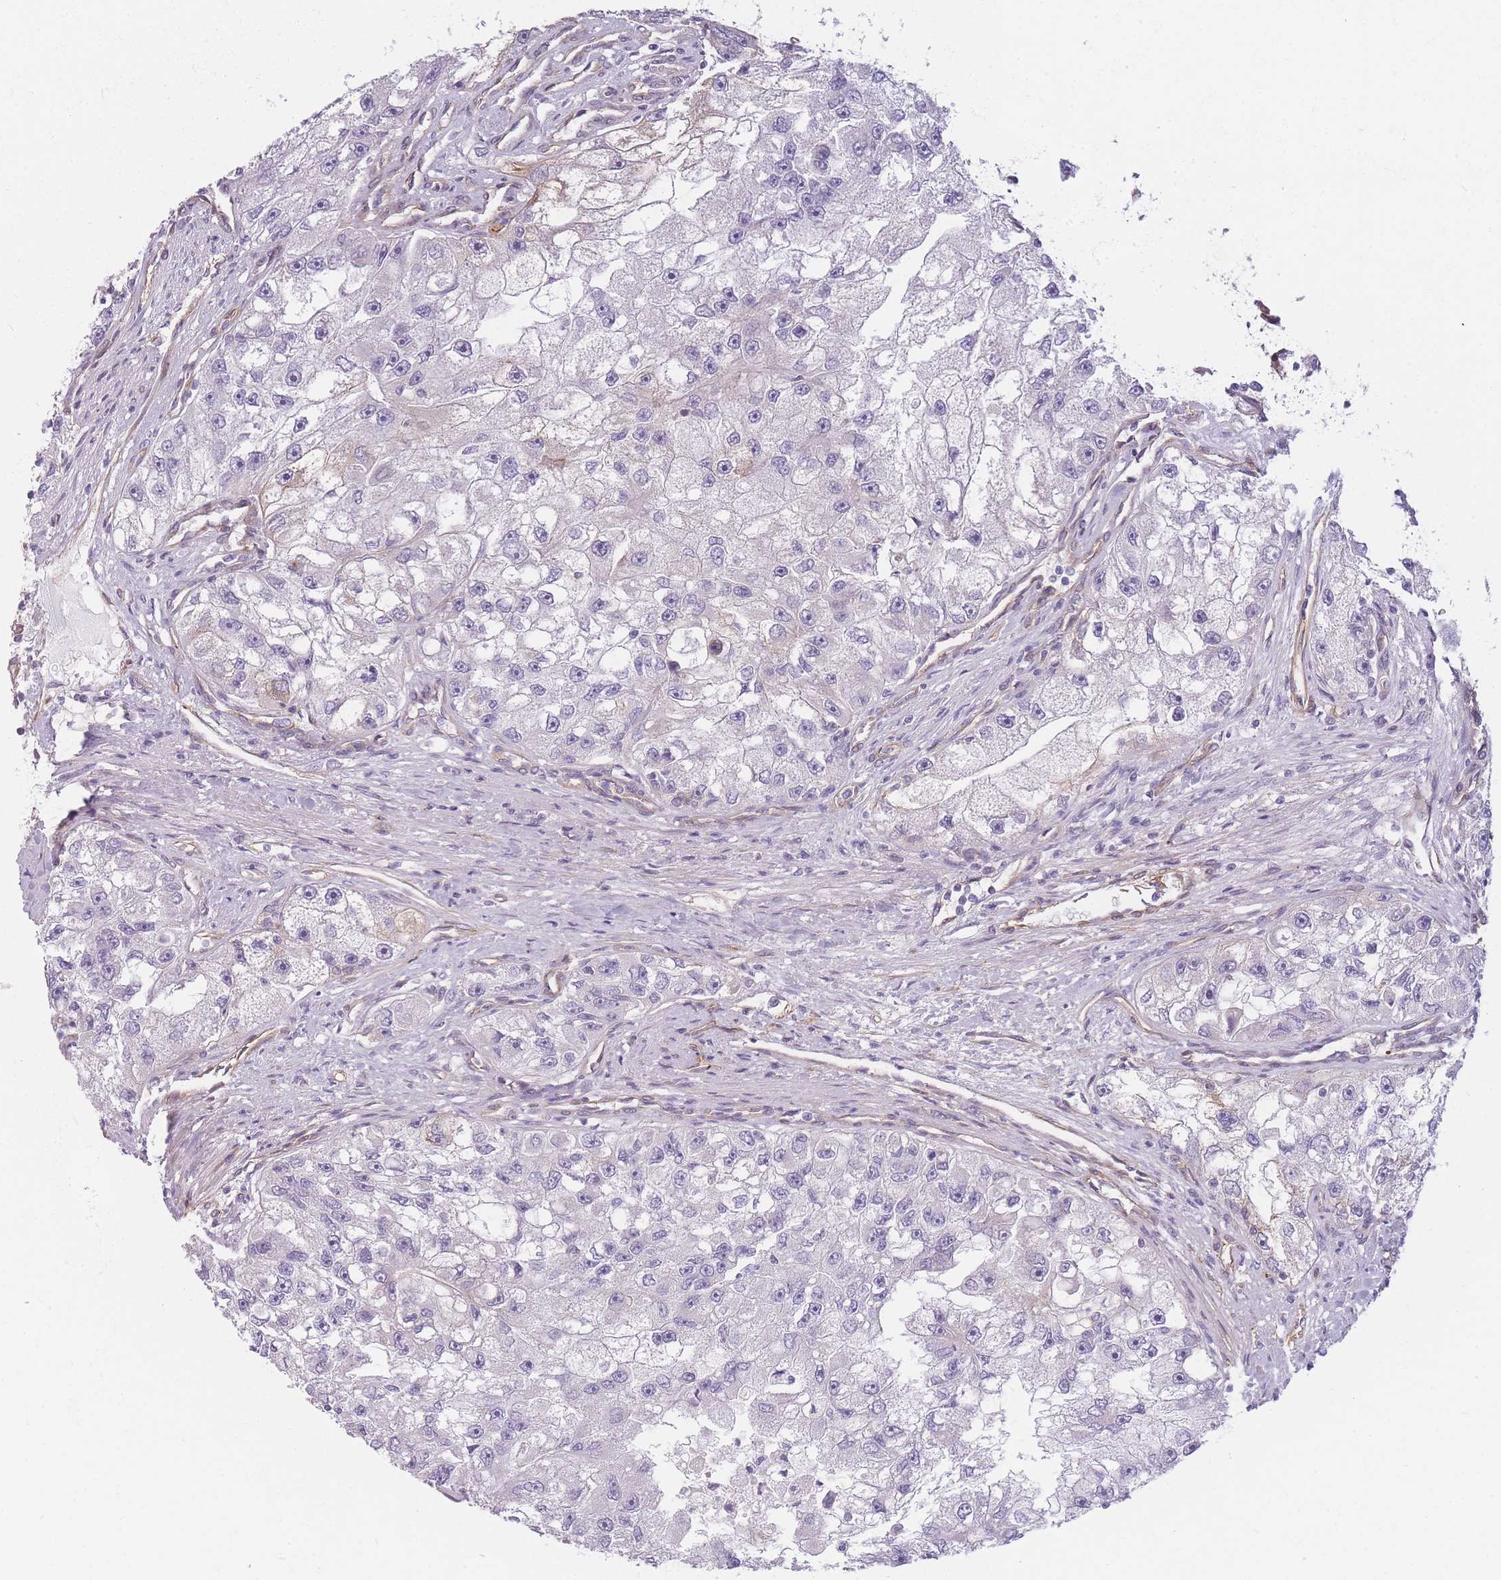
{"staining": {"intensity": "negative", "quantity": "none", "location": "none"}, "tissue": "renal cancer", "cell_type": "Tumor cells", "image_type": "cancer", "snomed": [{"axis": "morphology", "description": "Adenocarcinoma, NOS"}, {"axis": "topography", "description": "Kidney"}], "caption": "This histopathology image is of renal cancer (adenocarcinoma) stained with immunohistochemistry (IHC) to label a protein in brown with the nuclei are counter-stained blue. There is no expression in tumor cells. The staining was performed using DAB (3,3'-diaminobenzidine) to visualize the protein expression in brown, while the nuclei were stained in blue with hematoxylin (Magnification: 20x).", "gene": "SLC7A6", "patient": {"sex": "male", "age": 63}}